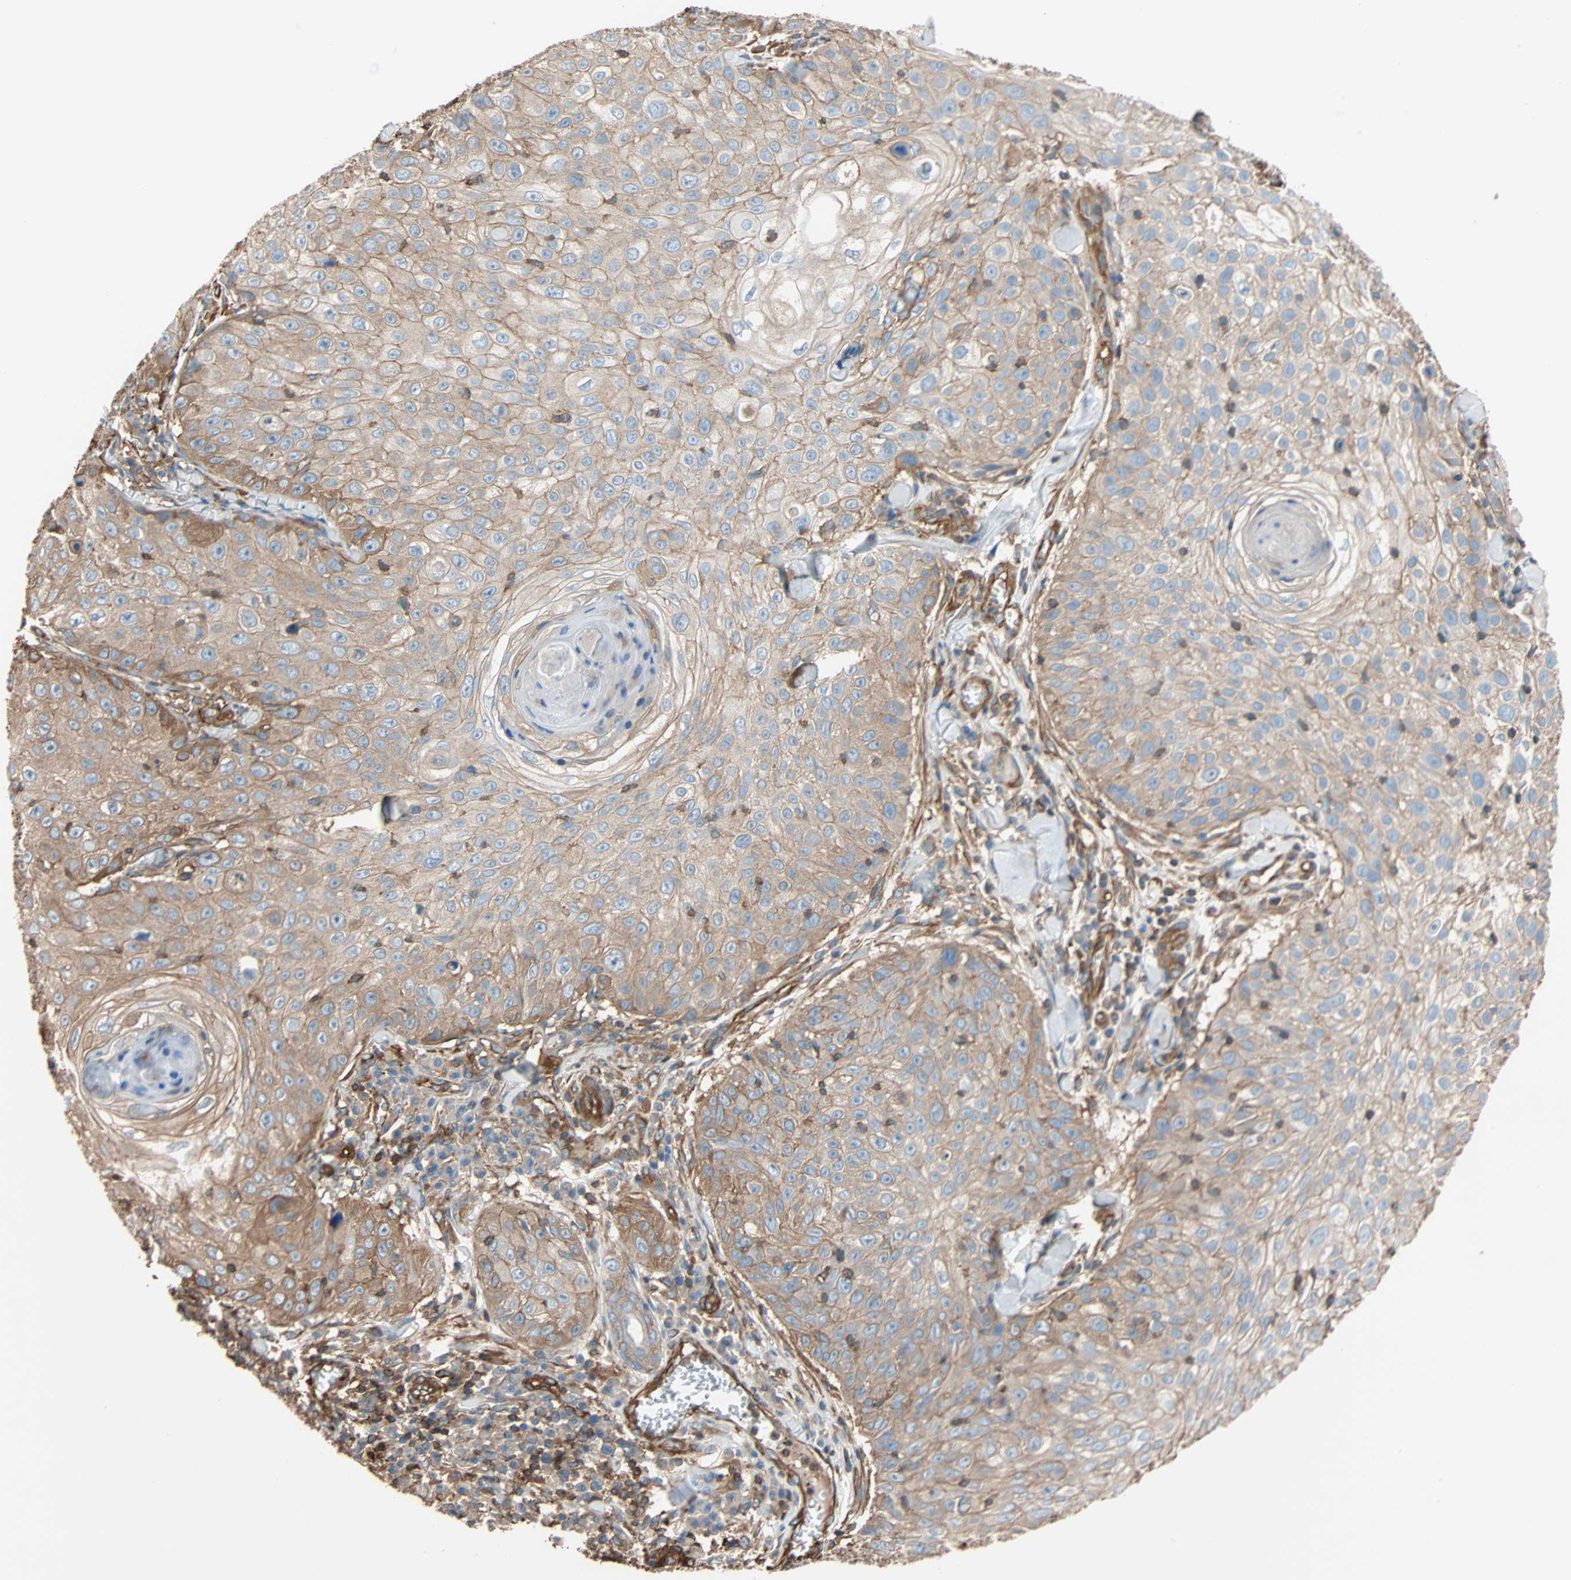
{"staining": {"intensity": "weak", "quantity": ">75%", "location": "cytoplasmic/membranous"}, "tissue": "skin cancer", "cell_type": "Tumor cells", "image_type": "cancer", "snomed": [{"axis": "morphology", "description": "Squamous cell carcinoma, NOS"}, {"axis": "topography", "description": "Skin"}], "caption": "Tumor cells demonstrate weak cytoplasmic/membranous expression in about >75% of cells in skin squamous cell carcinoma. The staining was performed using DAB, with brown indicating positive protein expression. Nuclei are stained blue with hematoxylin.", "gene": "GALNT10", "patient": {"sex": "male", "age": 86}}